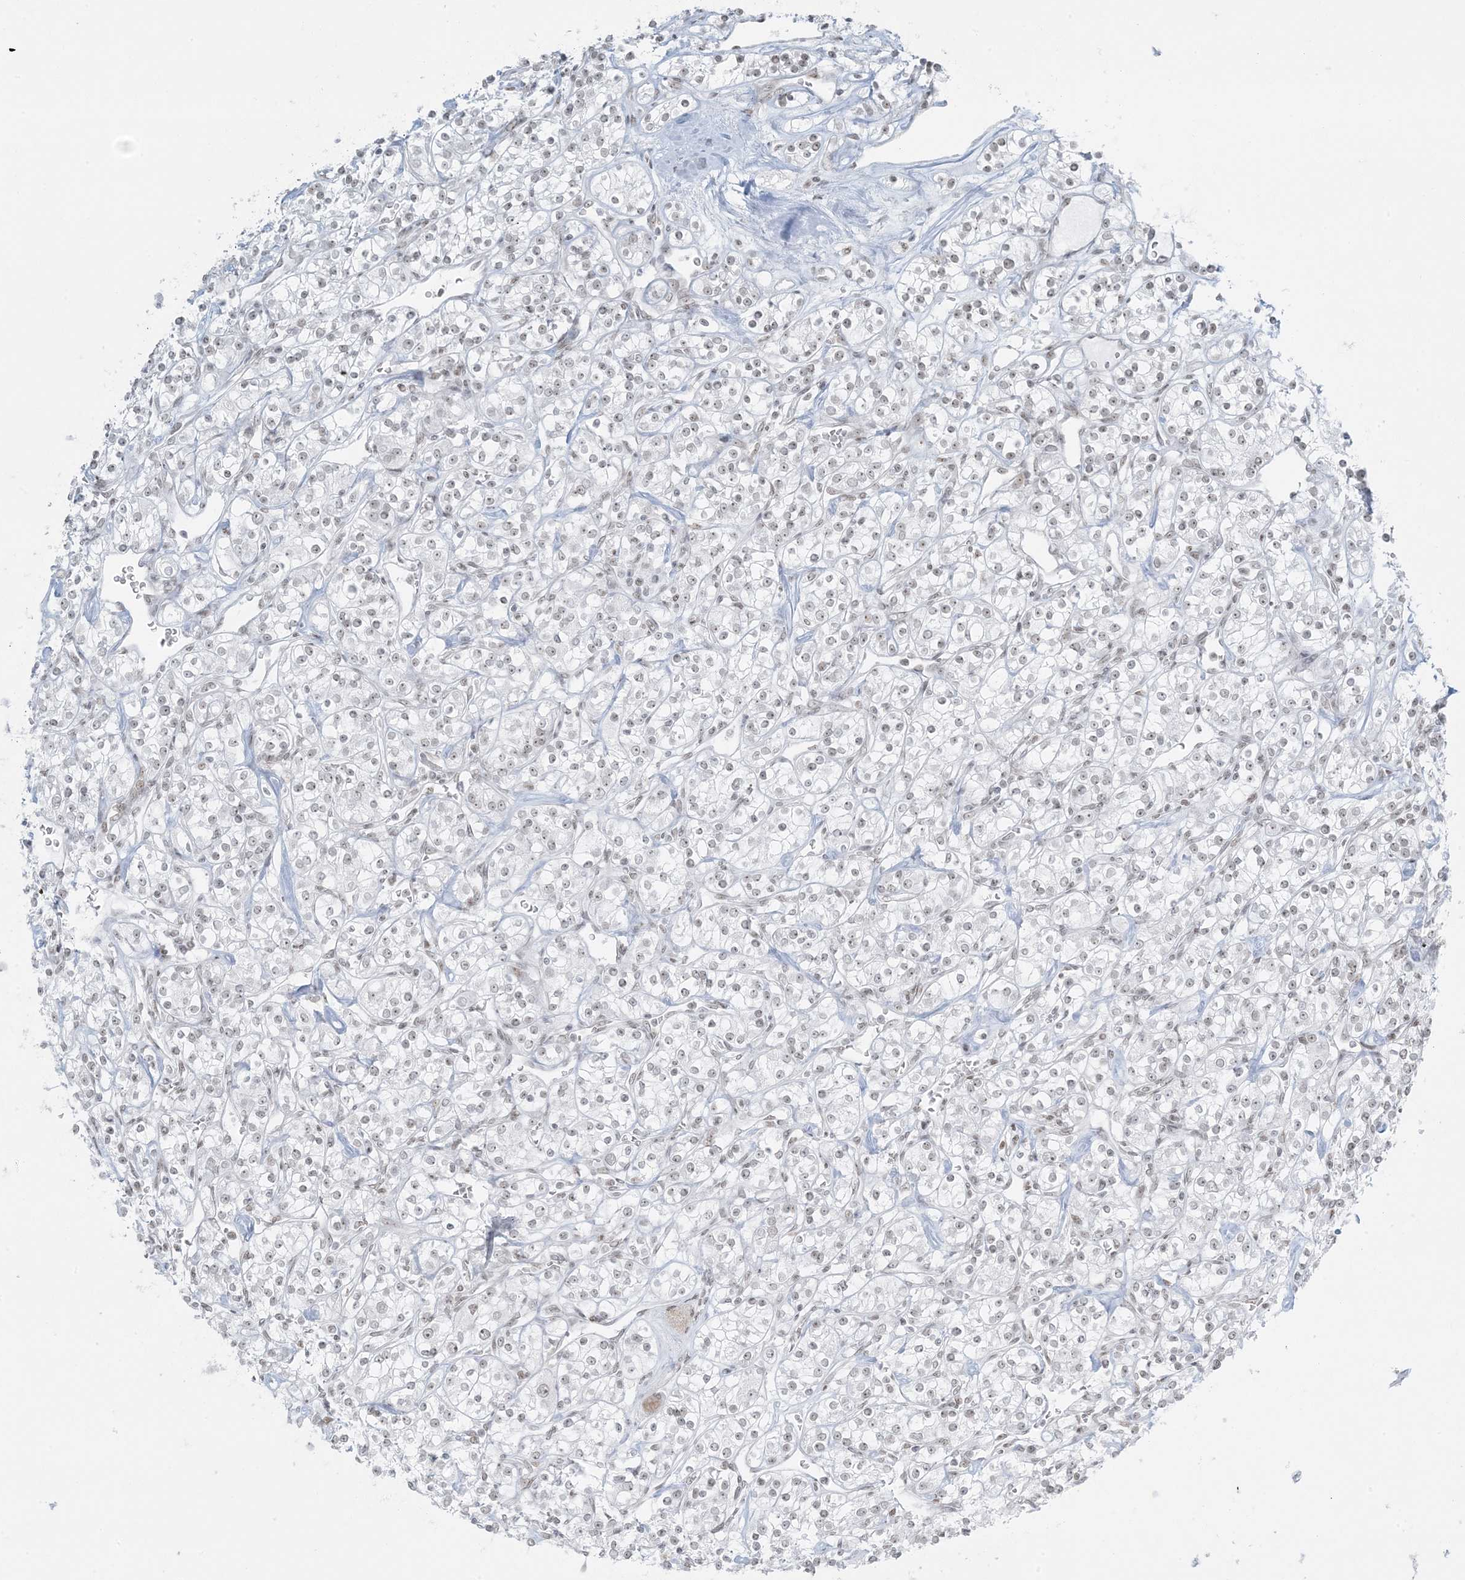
{"staining": {"intensity": "weak", "quantity": "25%-75%", "location": "nuclear"}, "tissue": "renal cancer", "cell_type": "Tumor cells", "image_type": "cancer", "snomed": [{"axis": "morphology", "description": "Adenocarcinoma, NOS"}, {"axis": "topography", "description": "Kidney"}], "caption": "A photomicrograph showing weak nuclear expression in about 25%-75% of tumor cells in renal adenocarcinoma, as visualized by brown immunohistochemical staining.", "gene": "ZNF787", "patient": {"sex": "male", "age": 77}}